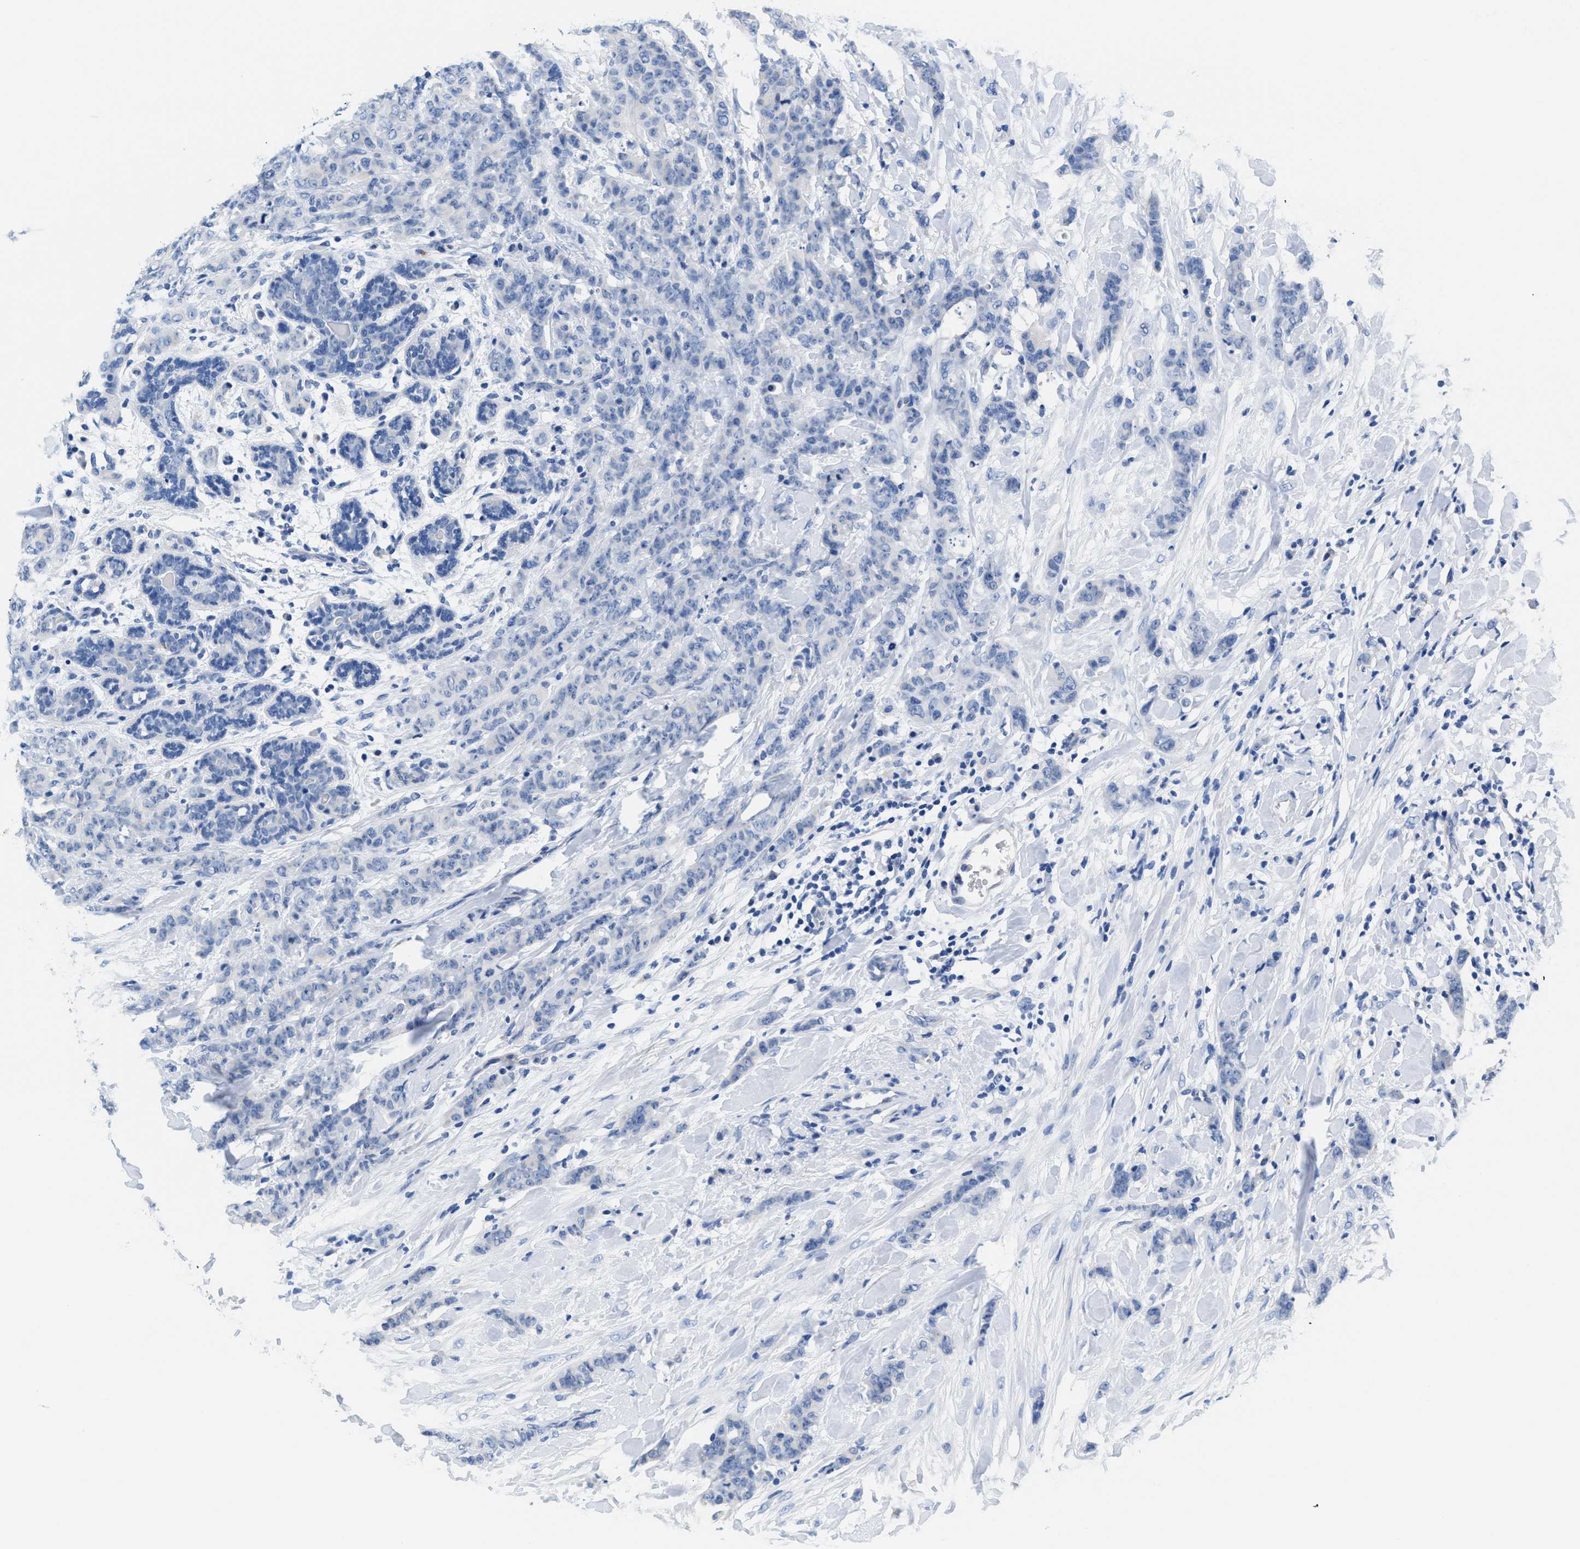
{"staining": {"intensity": "negative", "quantity": "none", "location": "none"}, "tissue": "breast cancer", "cell_type": "Tumor cells", "image_type": "cancer", "snomed": [{"axis": "morphology", "description": "Normal tissue, NOS"}, {"axis": "morphology", "description": "Duct carcinoma"}, {"axis": "topography", "description": "Breast"}], "caption": "DAB (3,3'-diaminobenzidine) immunohistochemical staining of human breast cancer reveals no significant expression in tumor cells.", "gene": "SLFN13", "patient": {"sex": "female", "age": 40}}